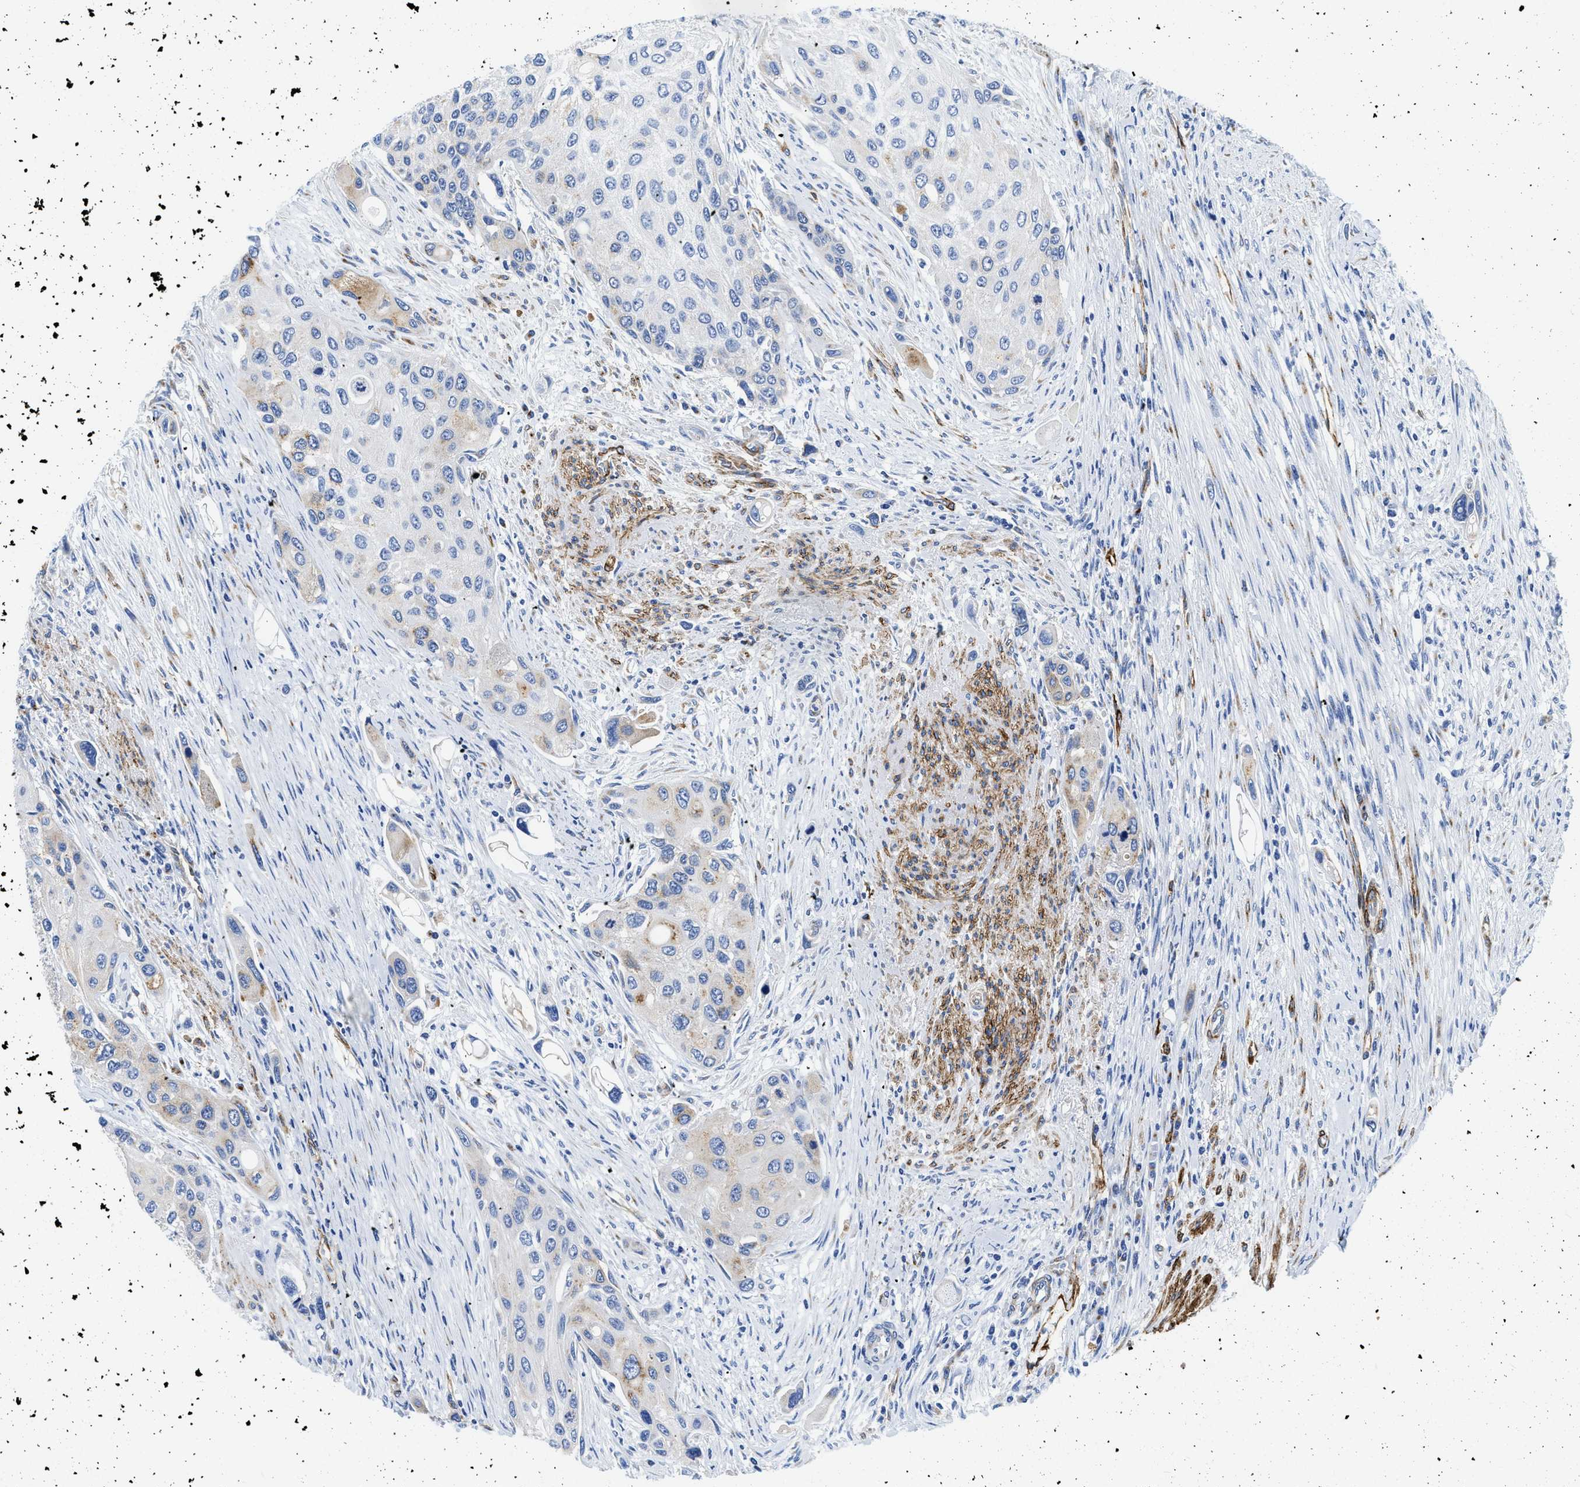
{"staining": {"intensity": "weak", "quantity": "25%-75%", "location": "cytoplasmic/membranous"}, "tissue": "urothelial cancer", "cell_type": "Tumor cells", "image_type": "cancer", "snomed": [{"axis": "morphology", "description": "Urothelial carcinoma, High grade"}, {"axis": "topography", "description": "Urinary bladder"}], "caption": "A histopathology image showing weak cytoplasmic/membranous expression in approximately 25%-75% of tumor cells in high-grade urothelial carcinoma, as visualized by brown immunohistochemical staining.", "gene": "TVP23B", "patient": {"sex": "female", "age": 56}}